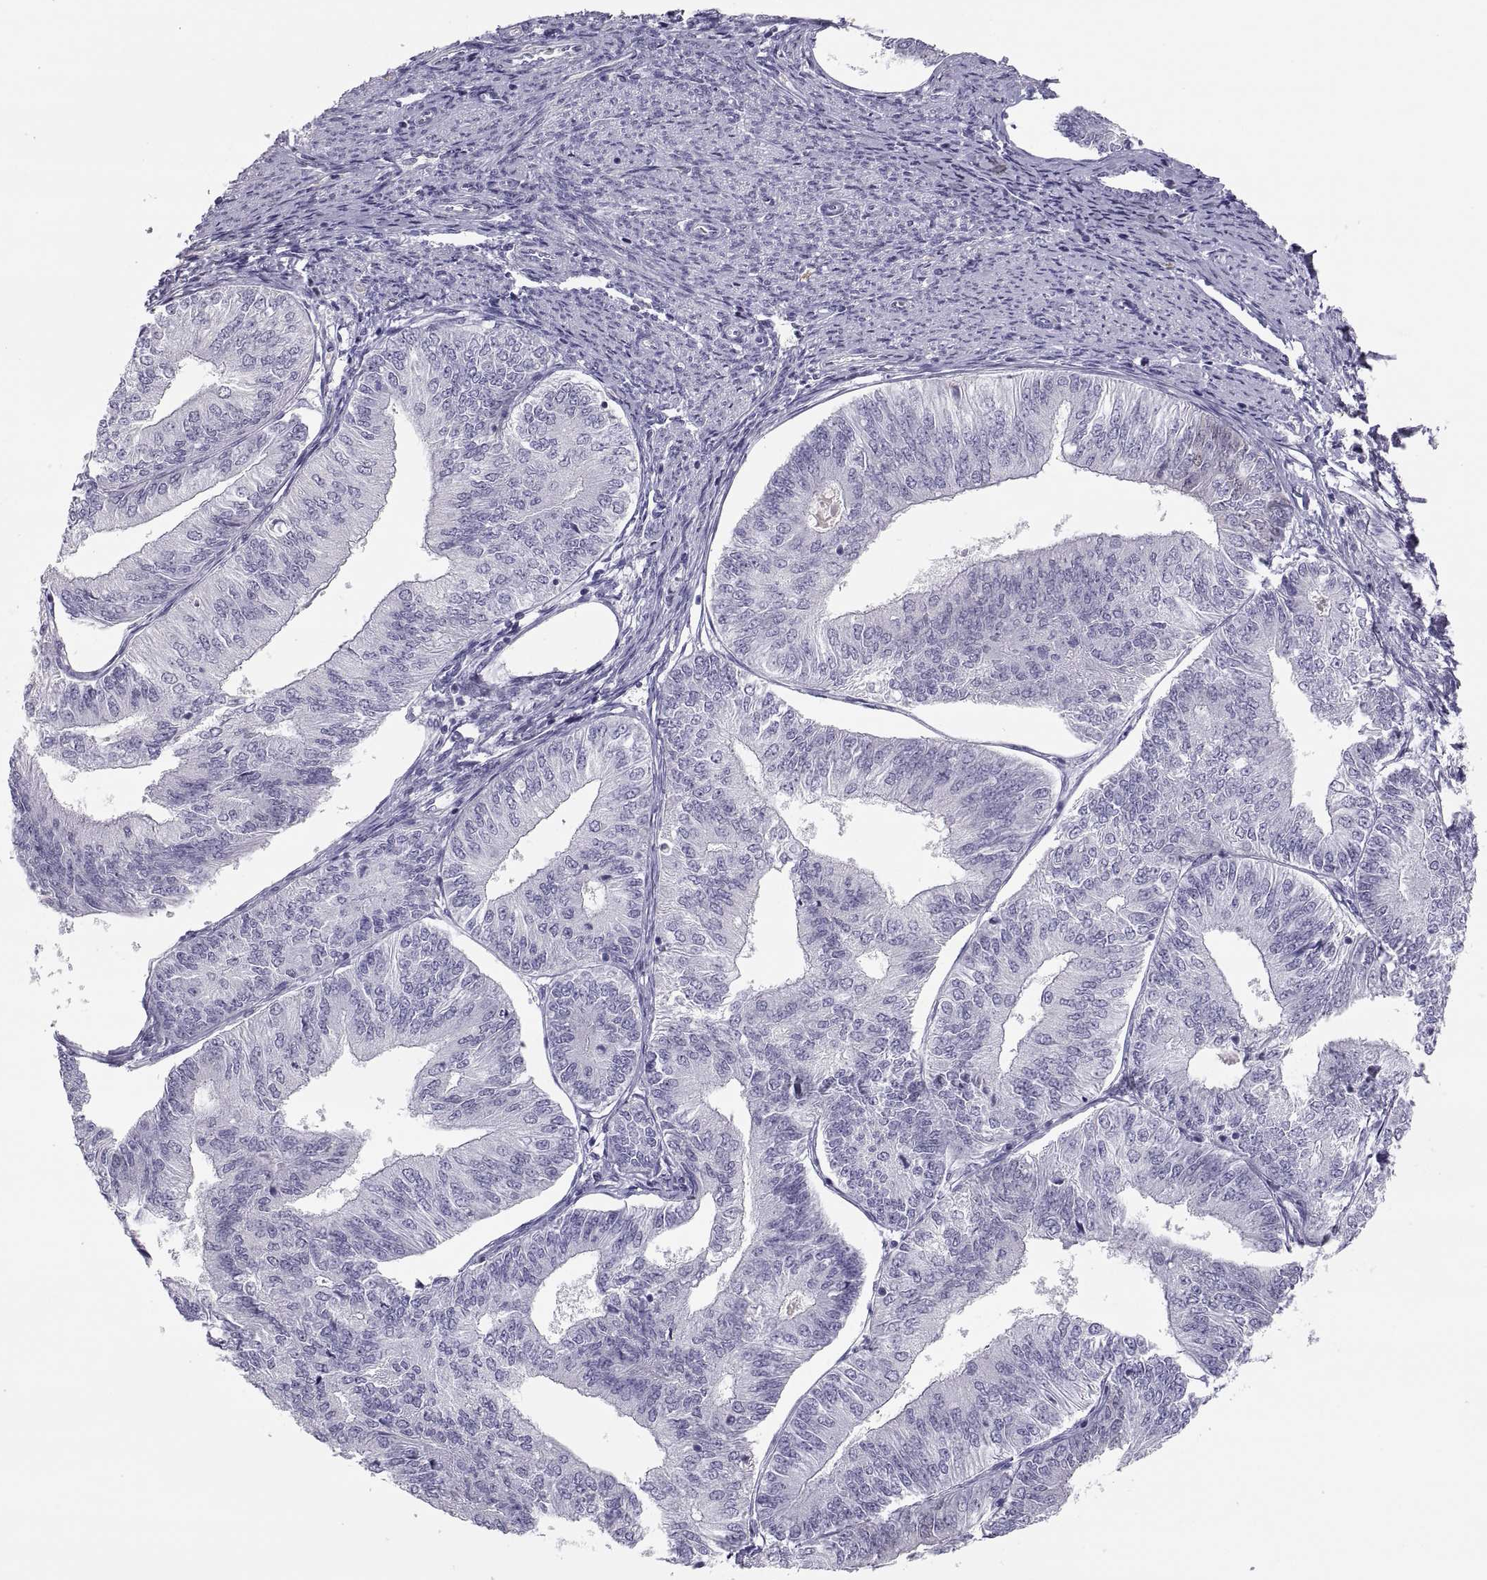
{"staining": {"intensity": "weak", "quantity": "<25%", "location": "cytoplasmic/membranous"}, "tissue": "endometrial cancer", "cell_type": "Tumor cells", "image_type": "cancer", "snomed": [{"axis": "morphology", "description": "Adenocarcinoma, NOS"}, {"axis": "topography", "description": "Endometrium"}], "caption": "Endometrial adenocarcinoma stained for a protein using immunohistochemistry (IHC) exhibits no positivity tumor cells.", "gene": "MAGEB2", "patient": {"sex": "female", "age": 58}}